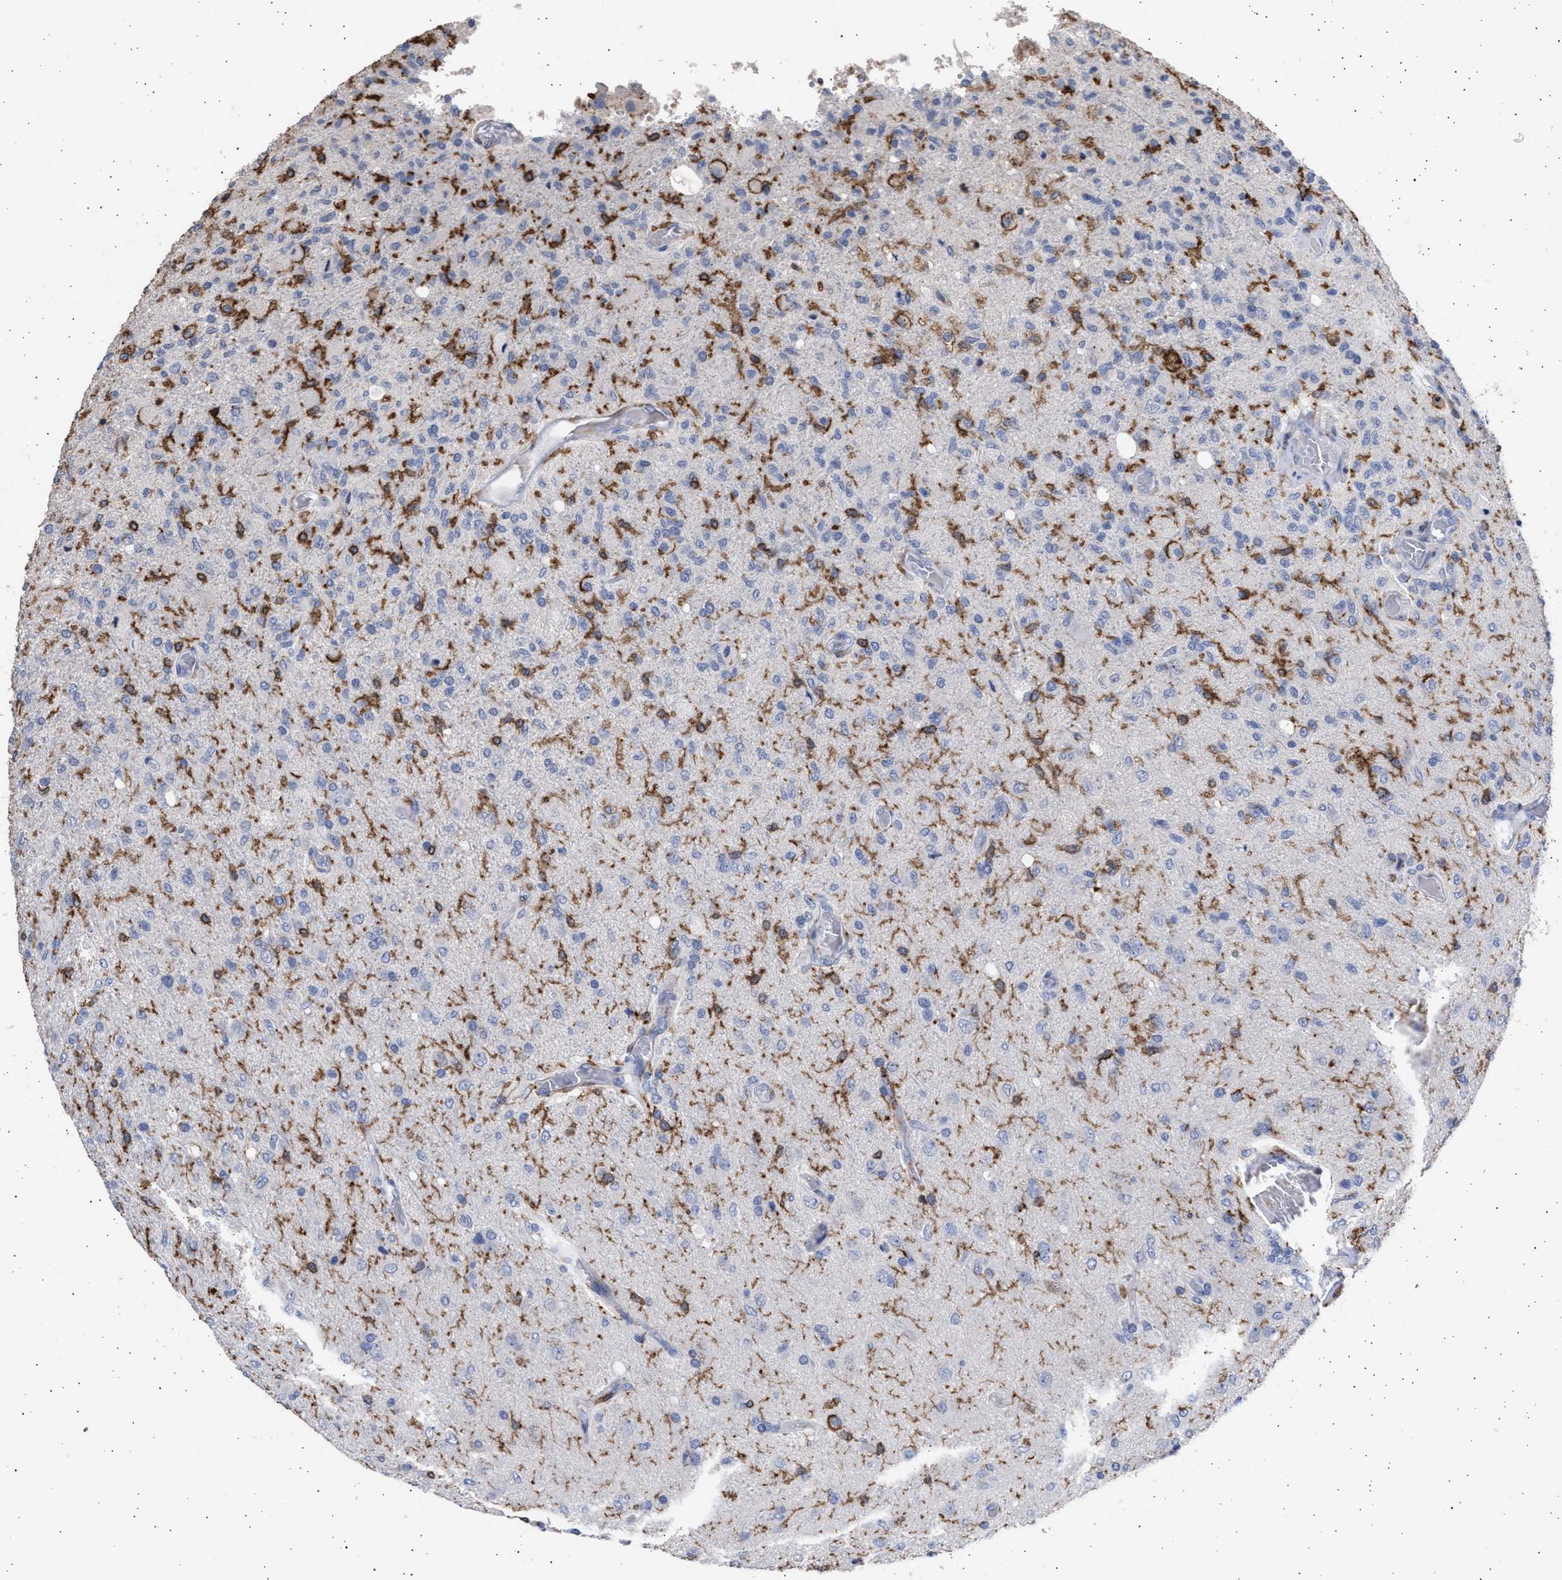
{"staining": {"intensity": "negative", "quantity": "none", "location": "none"}, "tissue": "glioma", "cell_type": "Tumor cells", "image_type": "cancer", "snomed": [{"axis": "morphology", "description": "Normal tissue, NOS"}, {"axis": "morphology", "description": "Glioma, malignant, High grade"}, {"axis": "topography", "description": "Cerebral cortex"}], "caption": "Glioma was stained to show a protein in brown. There is no significant positivity in tumor cells.", "gene": "FCER1A", "patient": {"sex": "male", "age": 77}}